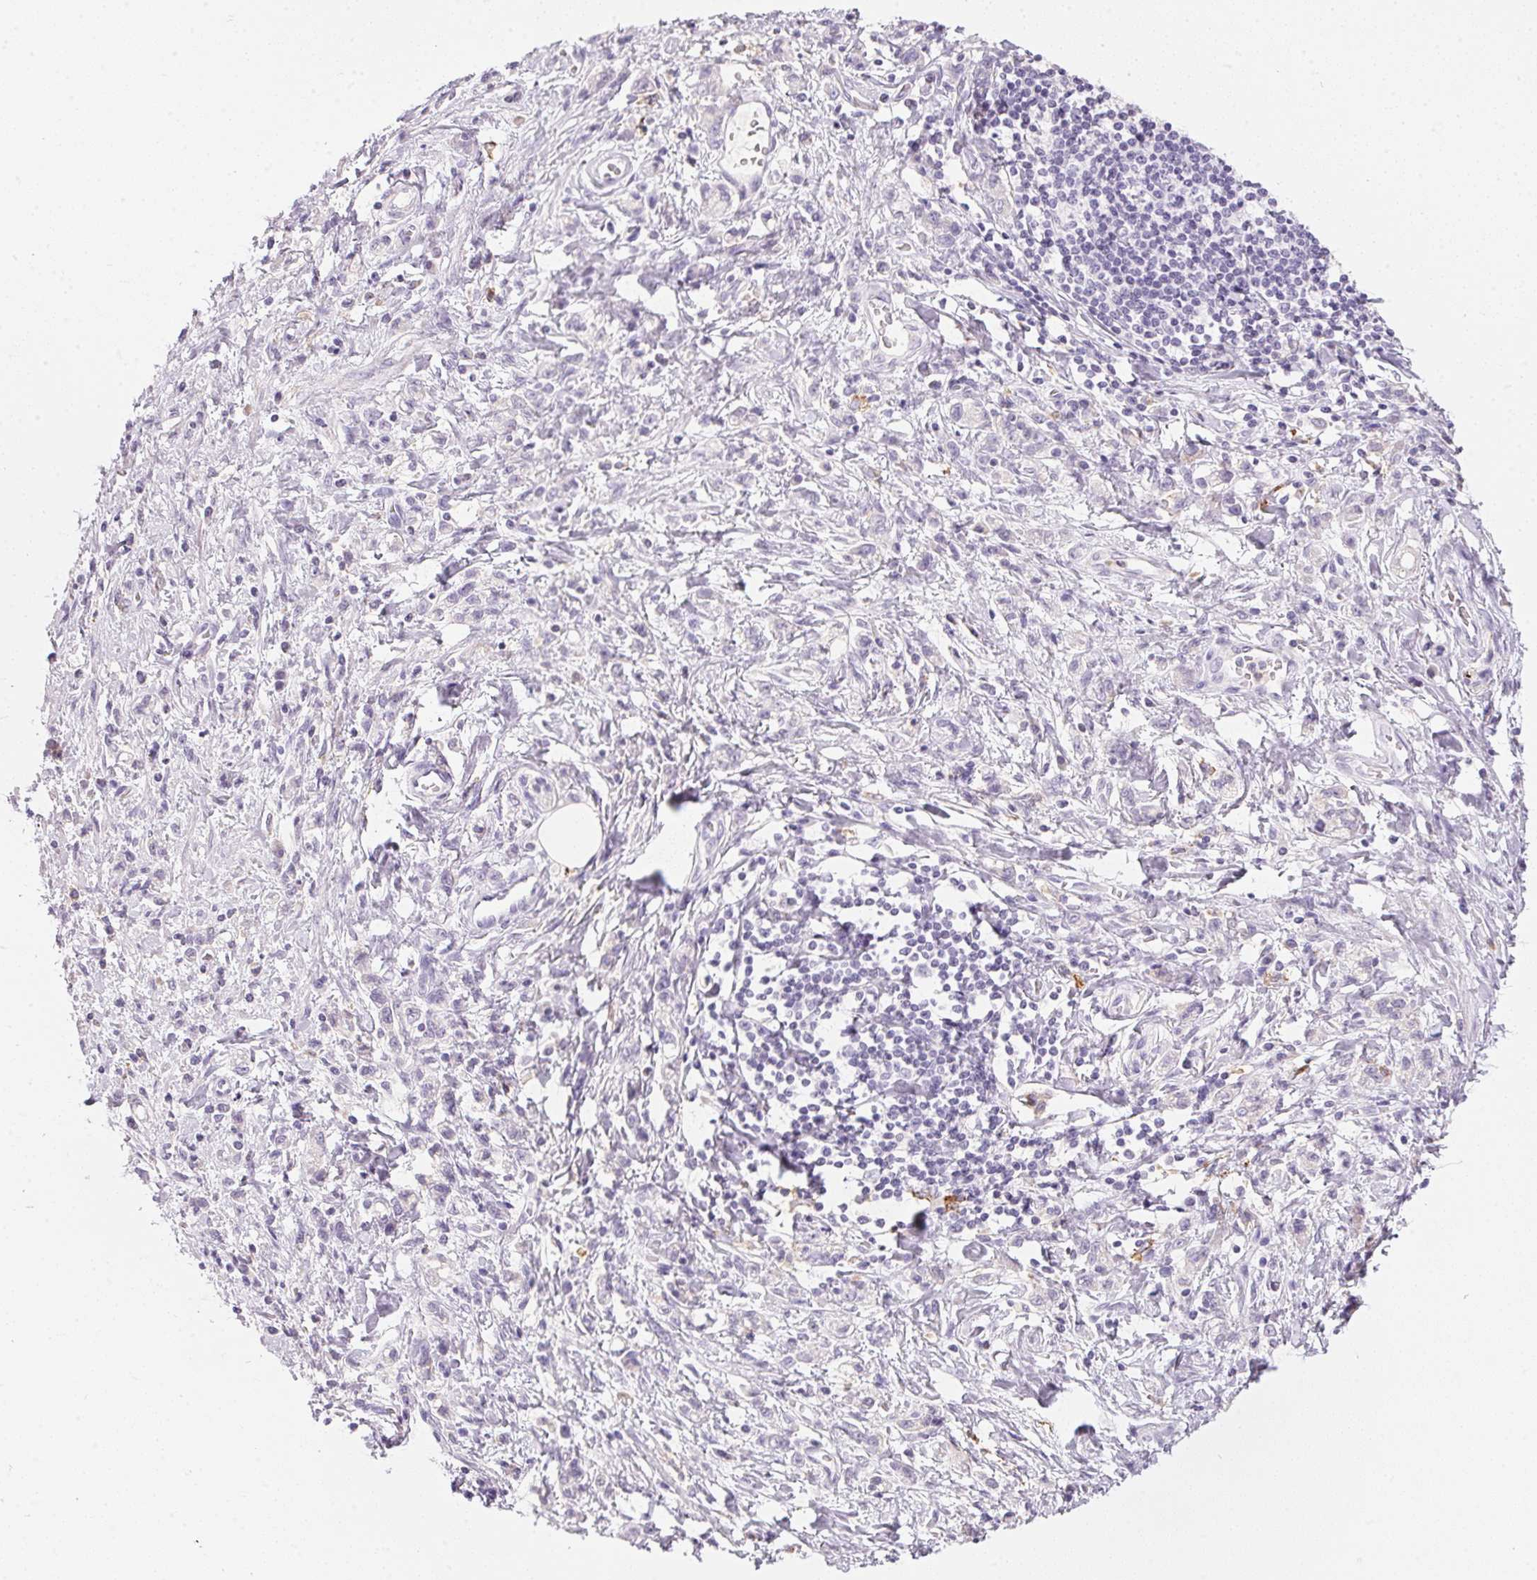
{"staining": {"intensity": "negative", "quantity": "none", "location": "none"}, "tissue": "stomach cancer", "cell_type": "Tumor cells", "image_type": "cancer", "snomed": [{"axis": "morphology", "description": "Adenocarcinoma, NOS"}, {"axis": "topography", "description": "Stomach"}], "caption": "DAB immunohistochemical staining of human stomach adenocarcinoma displays no significant positivity in tumor cells.", "gene": "ECPAS", "patient": {"sex": "male", "age": 77}}